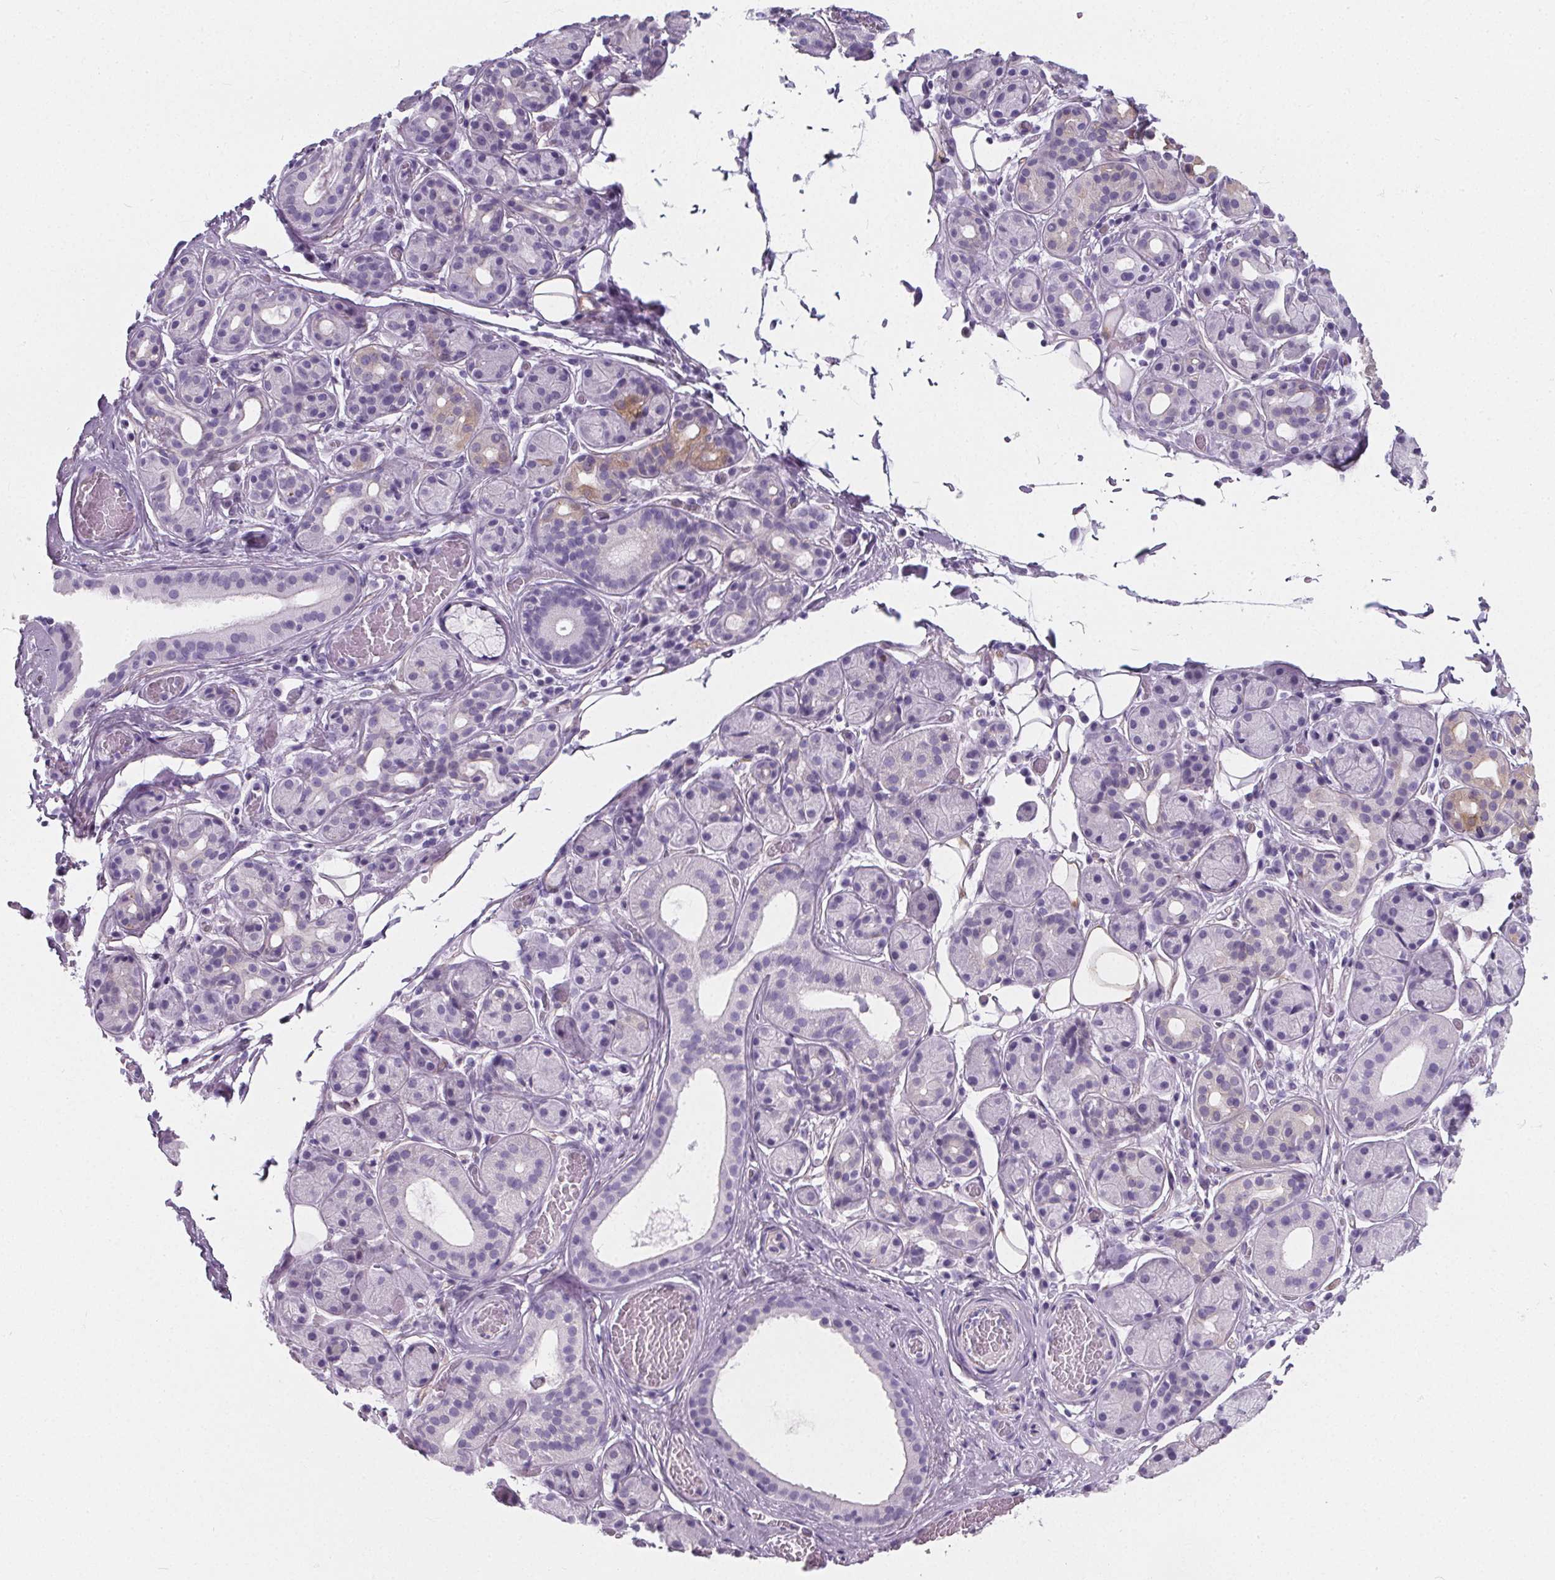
{"staining": {"intensity": "negative", "quantity": "none", "location": "none"}, "tissue": "salivary gland", "cell_type": "Glandular cells", "image_type": "normal", "snomed": [{"axis": "morphology", "description": "Normal tissue, NOS"}, {"axis": "topography", "description": "Salivary gland"}, {"axis": "topography", "description": "Peripheral nerve tissue"}], "caption": "Immunohistochemistry image of benign salivary gland: salivary gland stained with DAB displays no significant protein positivity in glandular cells.", "gene": "ADRB1", "patient": {"sex": "male", "age": 71}}